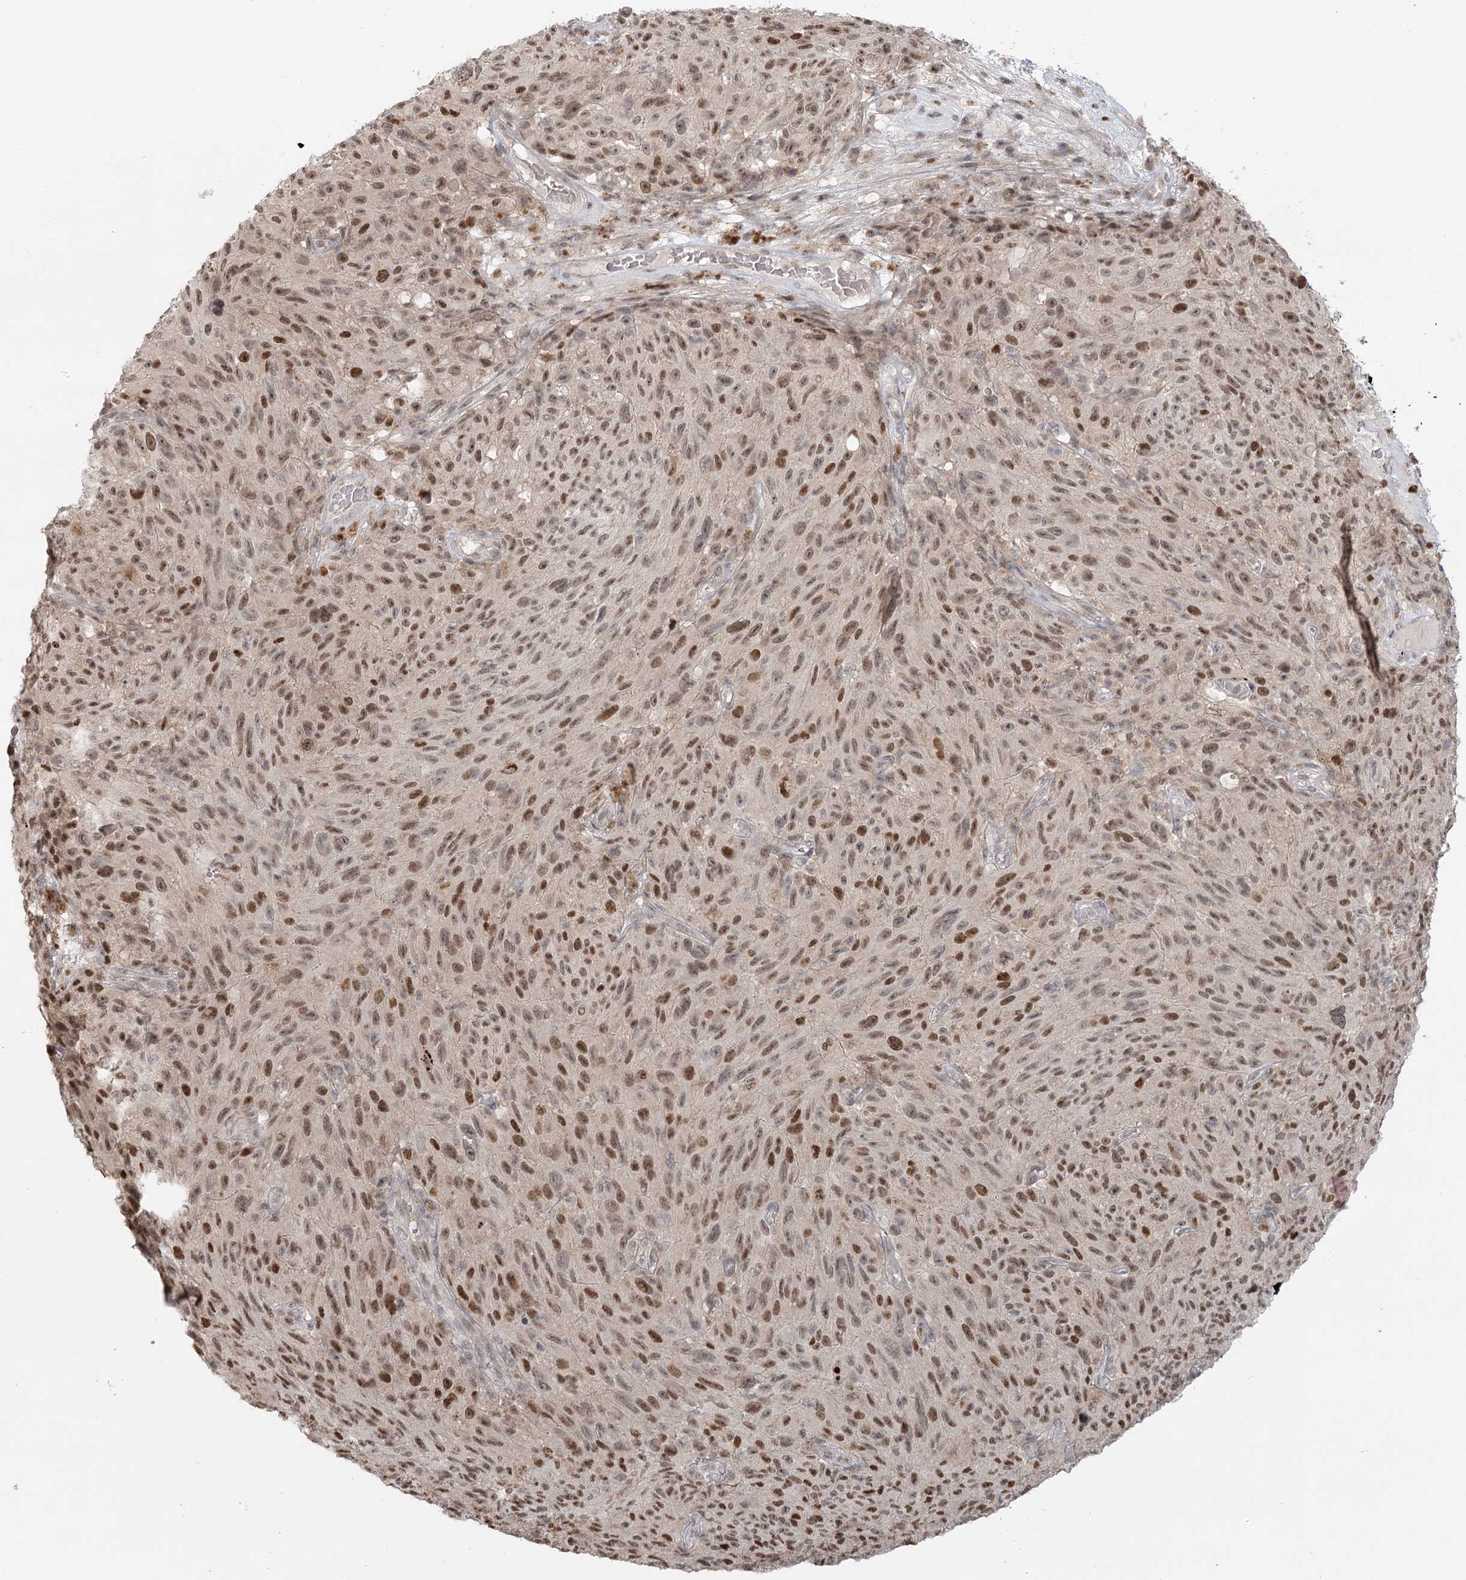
{"staining": {"intensity": "moderate", "quantity": ">75%", "location": "nuclear"}, "tissue": "melanoma", "cell_type": "Tumor cells", "image_type": "cancer", "snomed": [{"axis": "morphology", "description": "Malignant melanoma, NOS"}, {"axis": "topography", "description": "Skin"}], "caption": "Melanoma was stained to show a protein in brown. There is medium levels of moderate nuclear staining in about >75% of tumor cells. (Brightfield microscopy of DAB IHC at high magnification).", "gene": "R3HCC1L", "patient": {"sex": "female", "age": 82}}